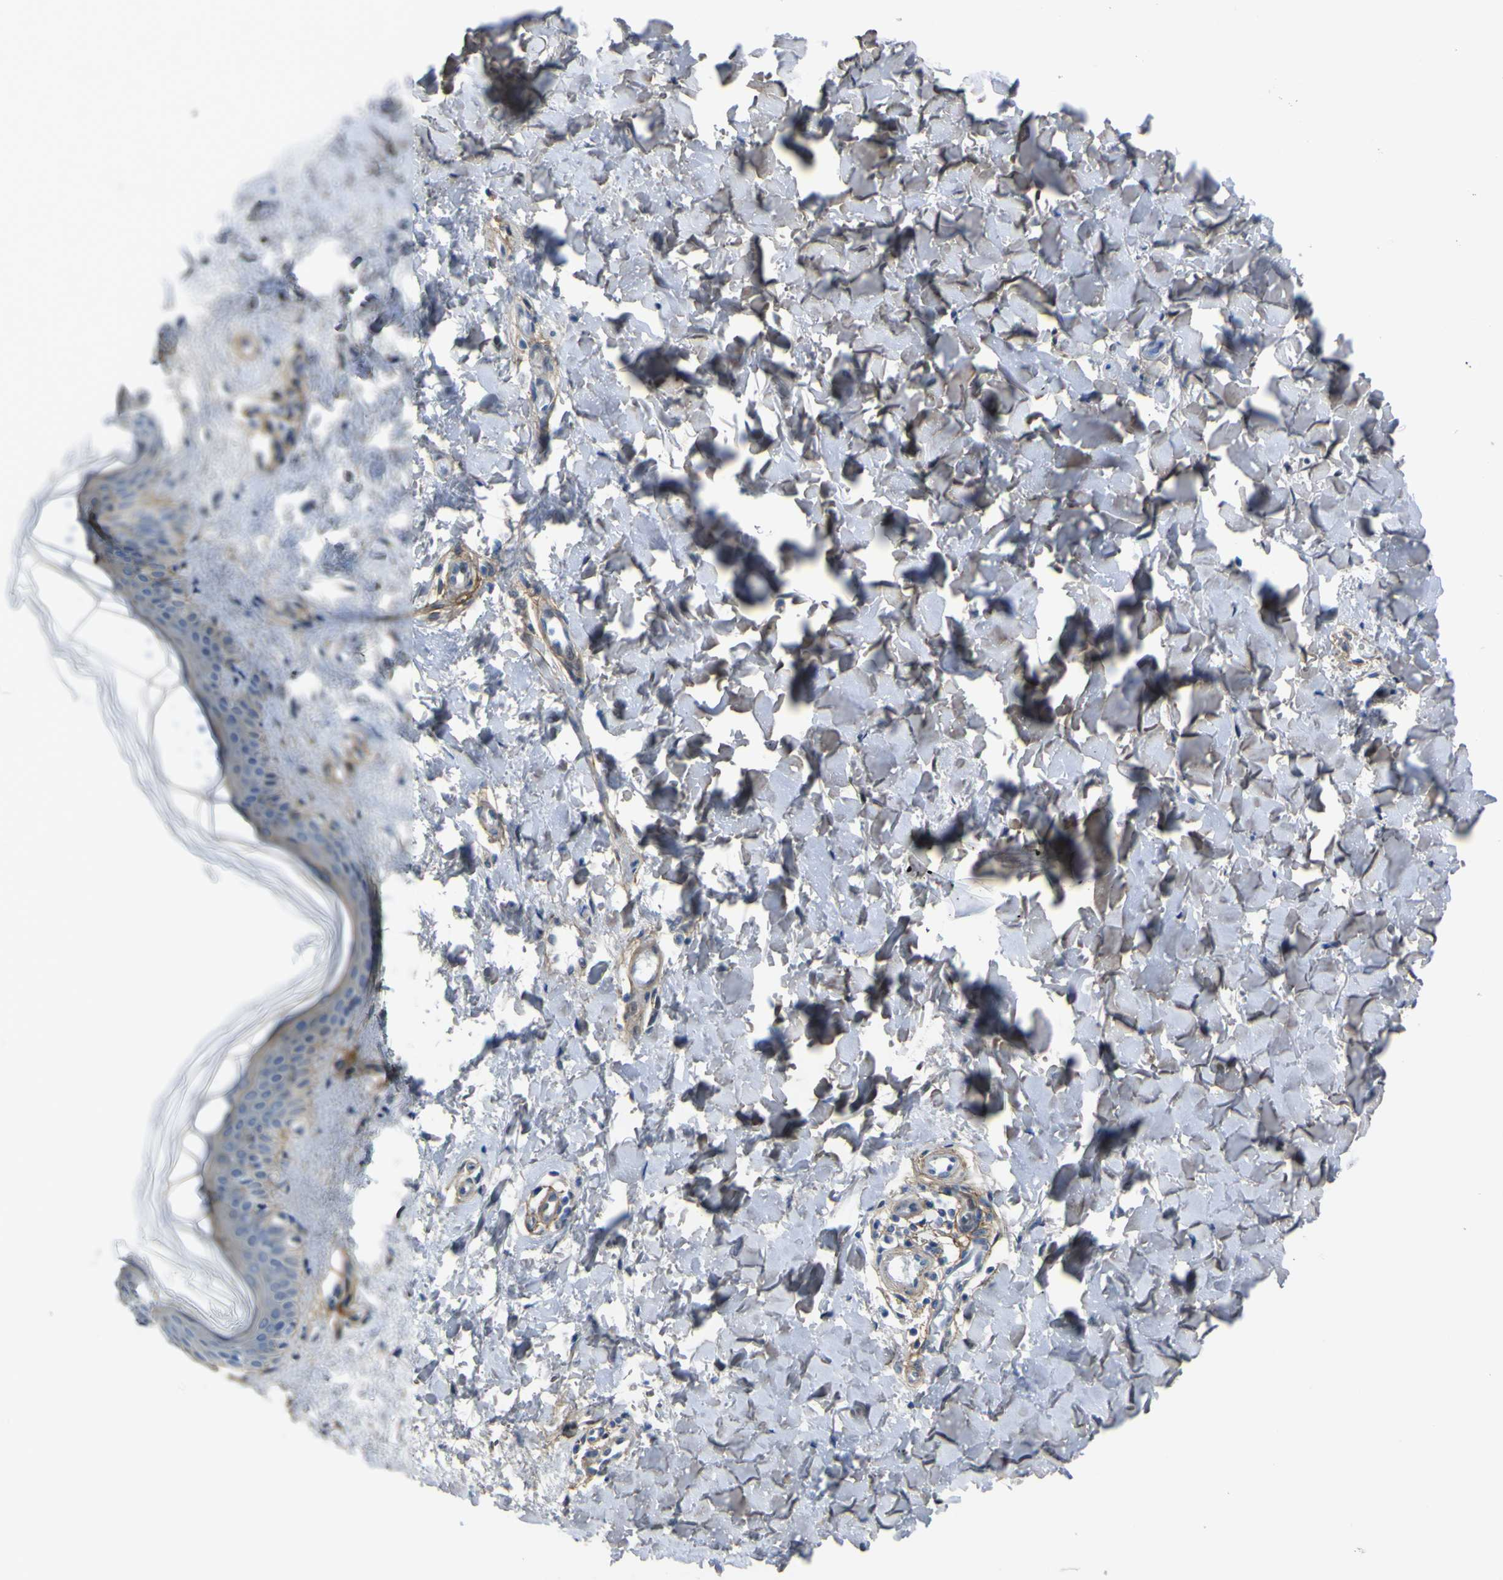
{"staining": {"intensity": "strong", "quantity": "25%-75%", "location": "cytoplasmic/membranous"}, "tissue": "skin", "cell_type": "Fibroblasts", "image_type": "normal", "snomed": [{"axis": "morphology", "description": "Normal tissue, NOS"}, {"axis": "topography", "description": "Skin"}], "caption": "Immunohistochemistry (IHC) of unremarkable human skin exhibits high levels of strong cytoplasmic/membranous positivity in about 25%-75% of fibroblasts.", "gene": "LRRN1", "patient": {"sex": "female", "age": 41}}